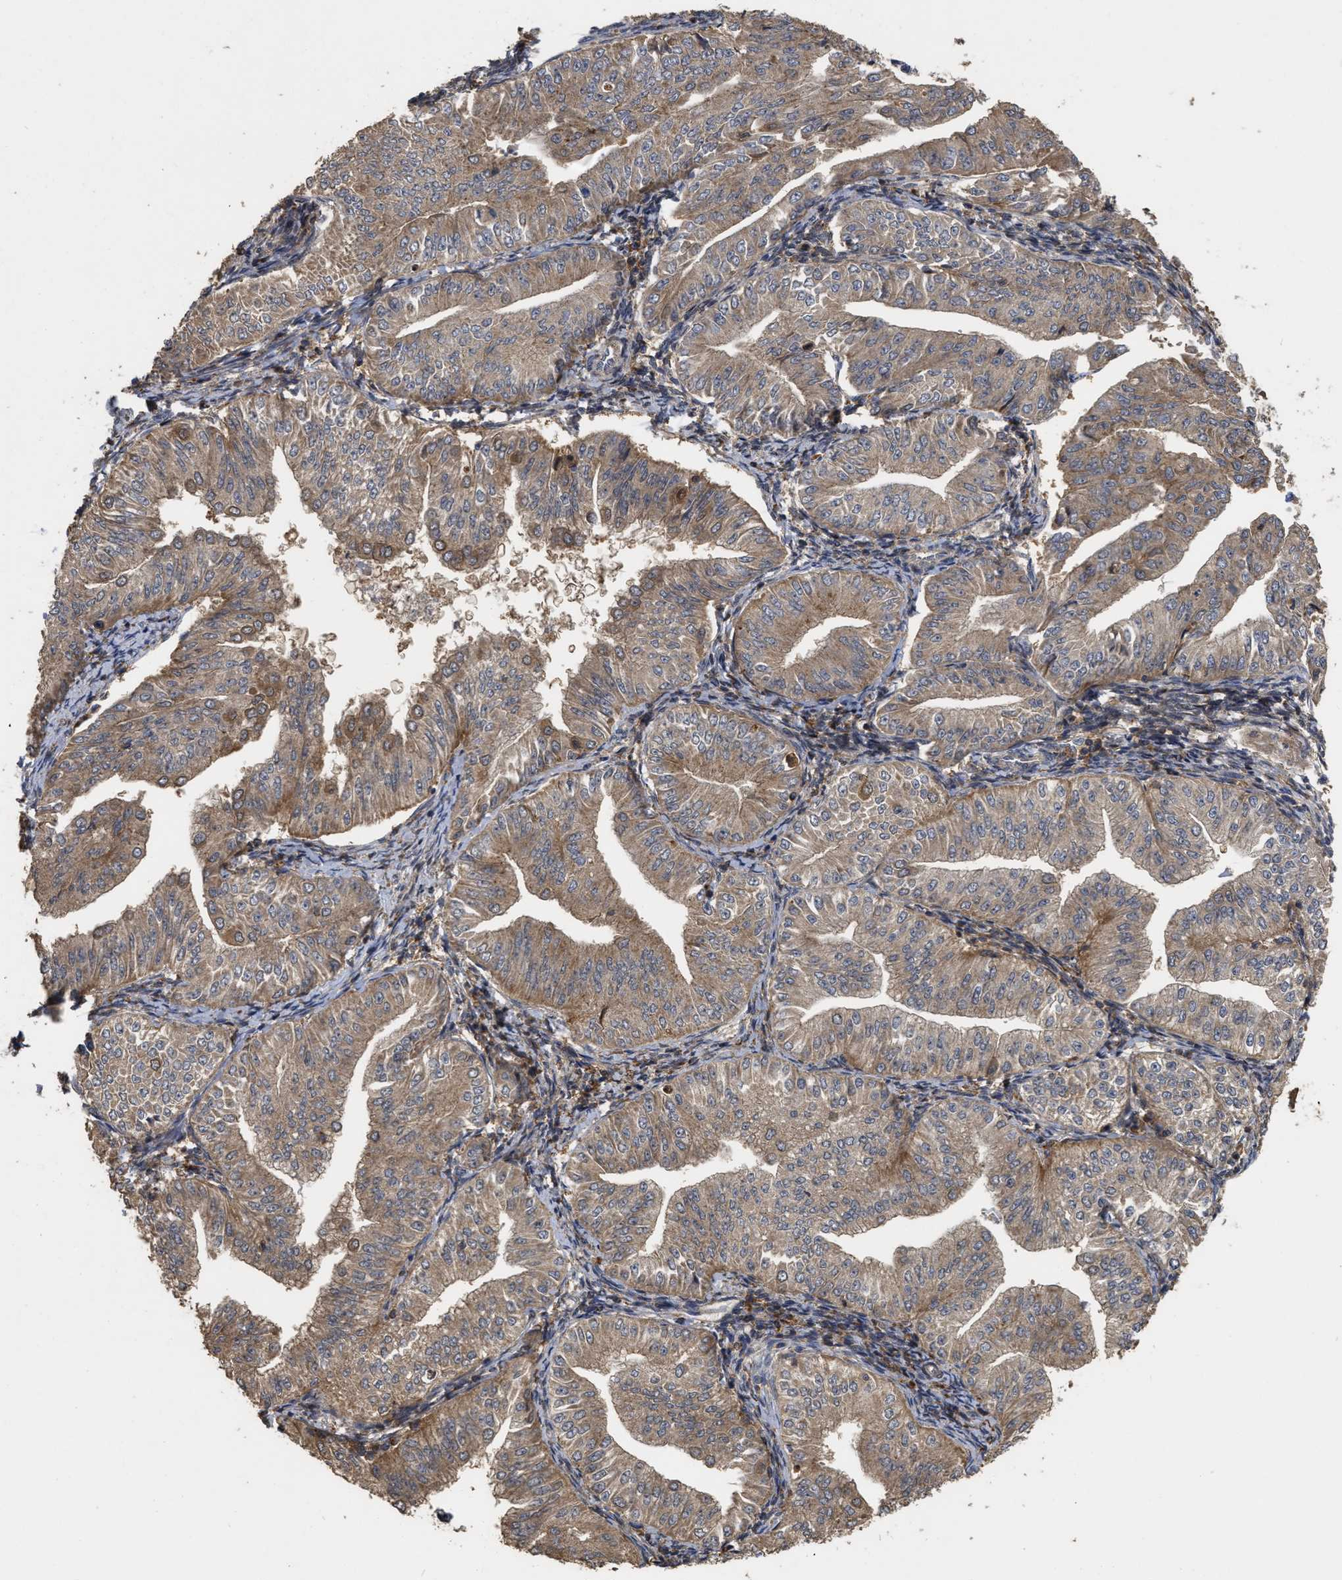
{"staining": {"intensity": "moderate", "quantity": ">75%", "location": "cytoplasmic/membranous"}, "tissue": "endometrial cancer", "cell_type": "Tumor cells", "image_type": "cancer", "snomed": [{"axis": "morphology", "description": "Normal tissue, NOS"}, {"axis": "morphology", "description": "Adenocarcinoma, NOS"}, {"axis": "topography", "description": "Endometrium"}], "caption": "IHC micrograph of human adenocarcinoma (endometrial) stained for a protein (brown), which demonstrates medium levels of moderate cytoplasmic/membranous positivity in approximately >75% of tumor cells.", "gene": "CBR3", "patient": {"sex": "female", "age": 53}}